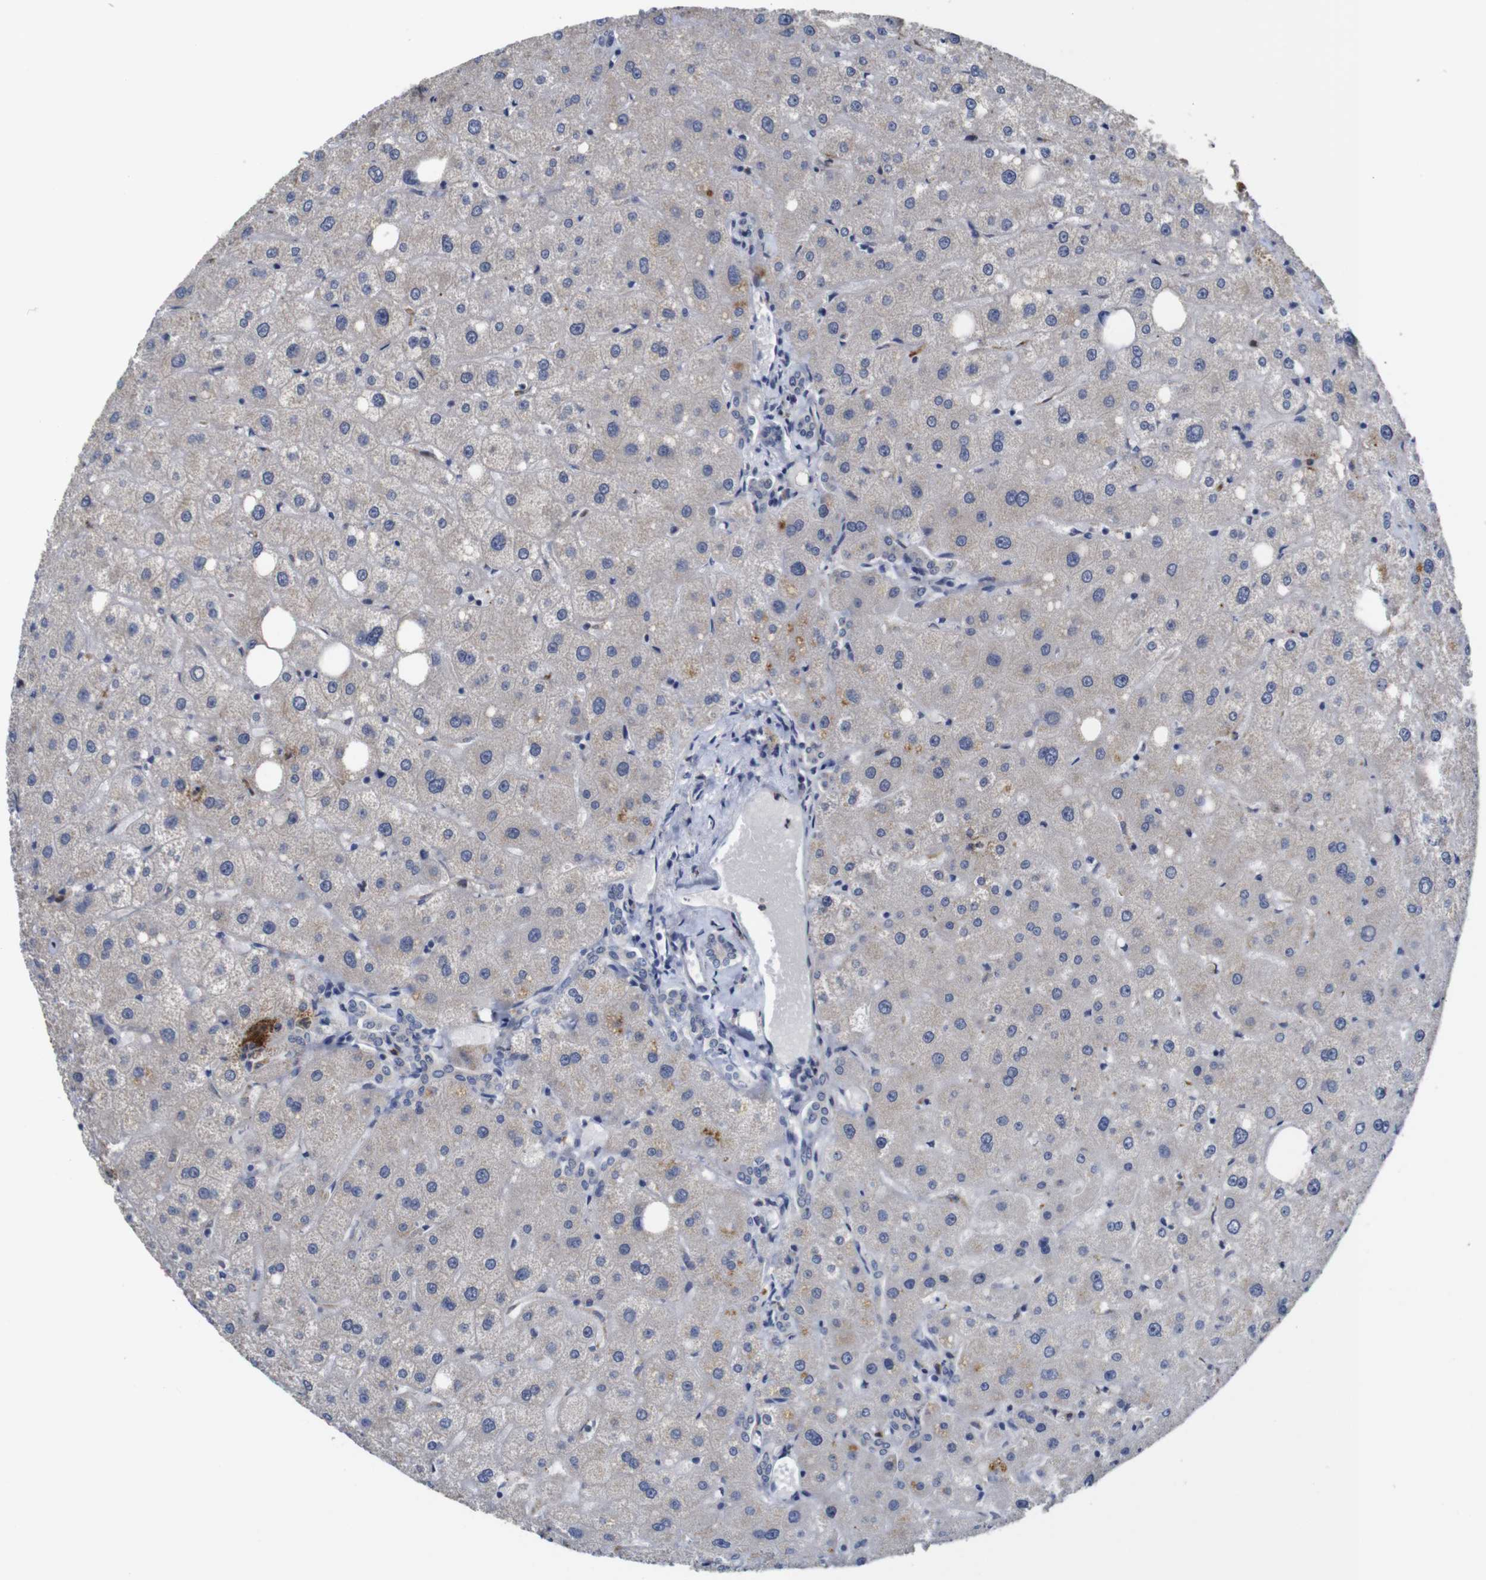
{"staining": {"intensity": "negative", "quantity": "none", "location": "none"}, "tissue": "liver", "cell_type": "Cholangiocytes", "image_type": "normal", "snomed": [{"axis": "morphology", "description": "Normal tissue, NOS"}, {"axis": "topography", "description": "Liver"}], "caption": "Immunohistochemistry of normal liver displays no expression in cholangiocytes. (Immunohistochemistry (ihc), brightfield microscopy, high magnification).", "gene": "NTRK3", "patient": {"sex": "male", "age": 73}}